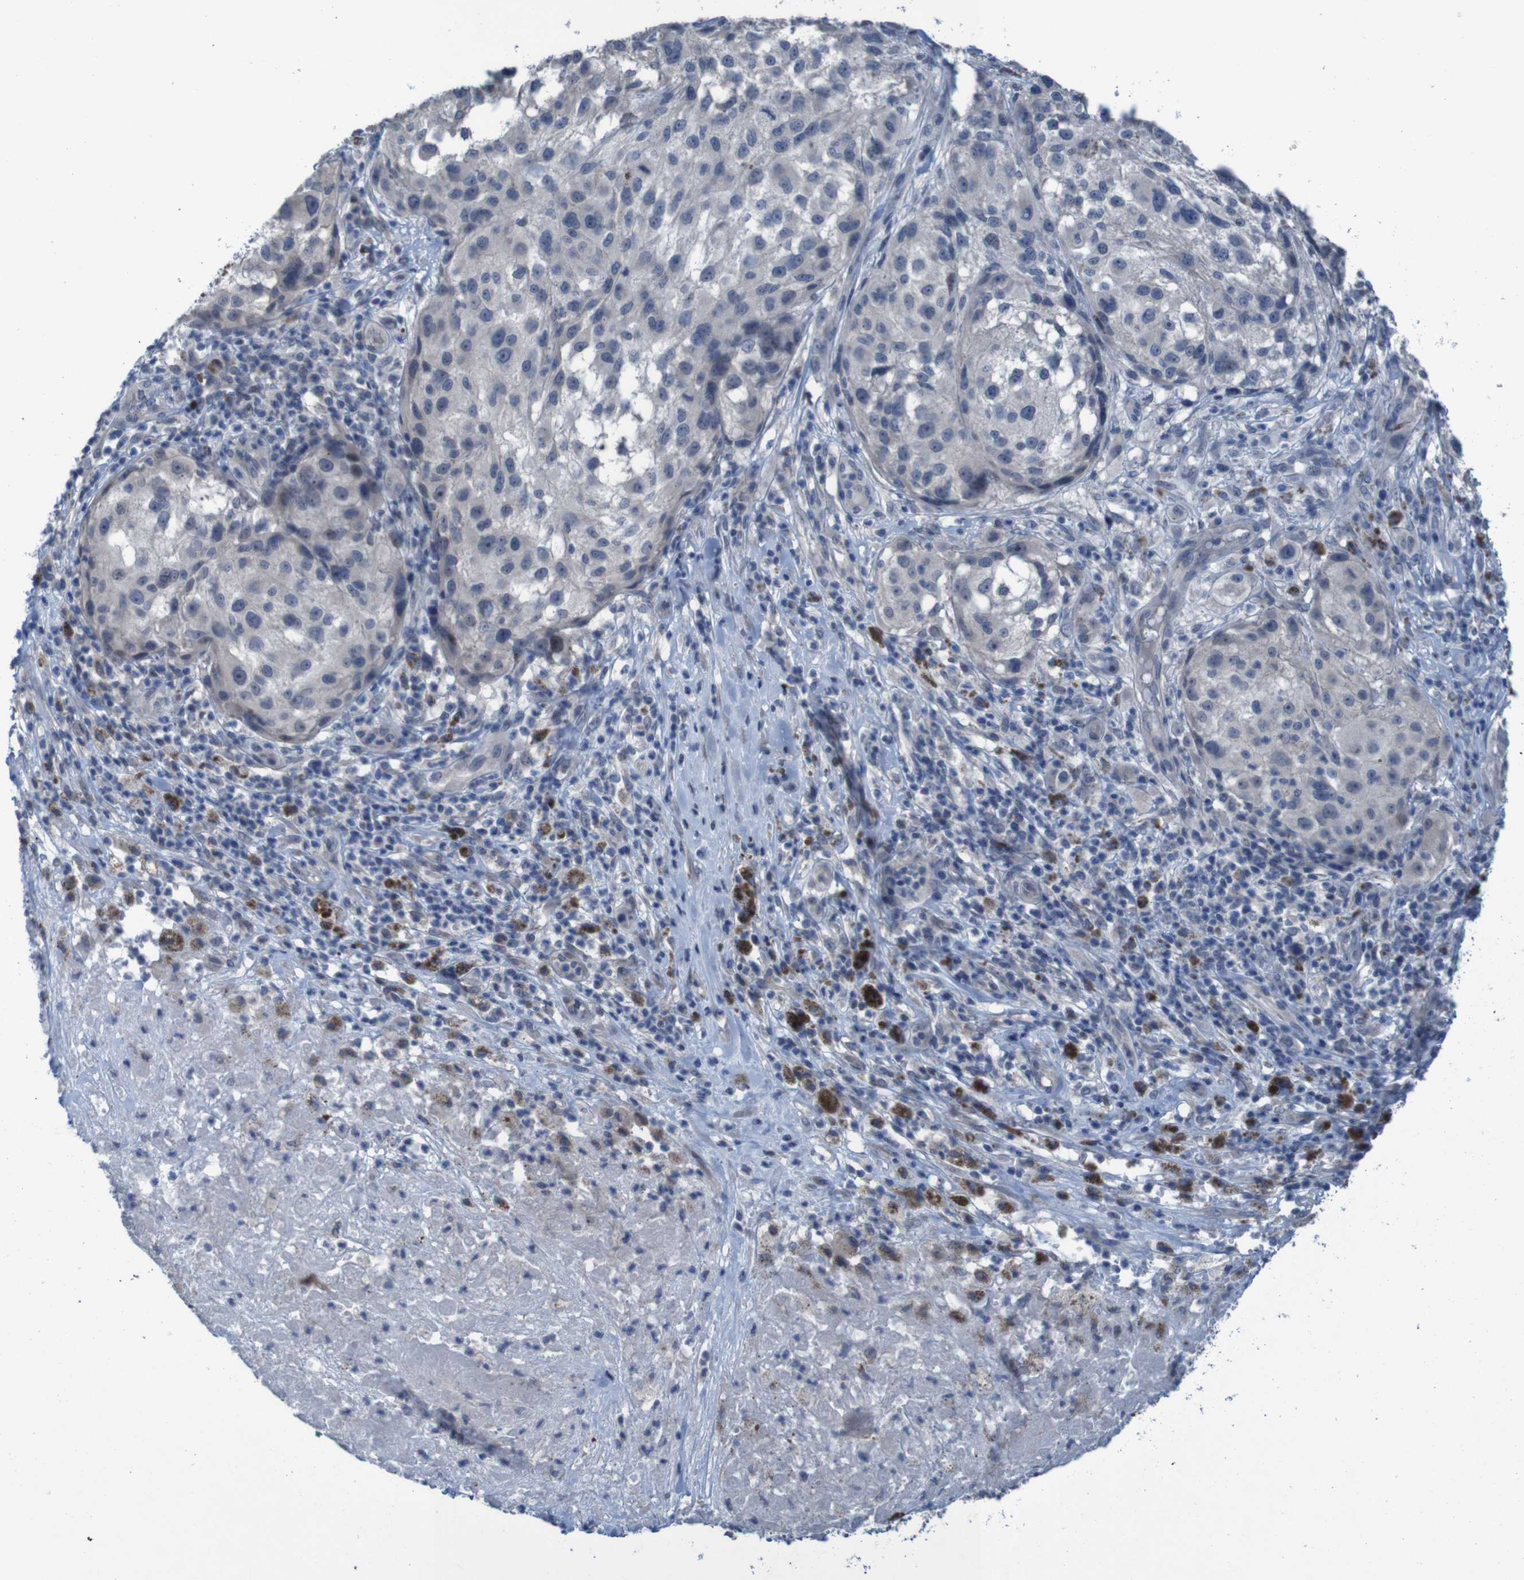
{"staining": {"intensity": "negative", "quantity": "none", "location": "none"}, "tissue": "melanoma", "cell_type": "Tumor cells", "image_type": "cancer", "snomed": [{"axis": "morphology", "description": "Necrosis, NOS"}, {"axis": "morphology", "description": "Malignant melanoma, NOS"}, {"axis": "topography", "description": "Skin"}], "caption": "Tumor cells are negative for brown protein staining in melanoma. (Immunohistochemistry, brightfield microscopy, high magnification).", "gene": "CLDN18", "patient": {"sex": "female", "age": 87}}